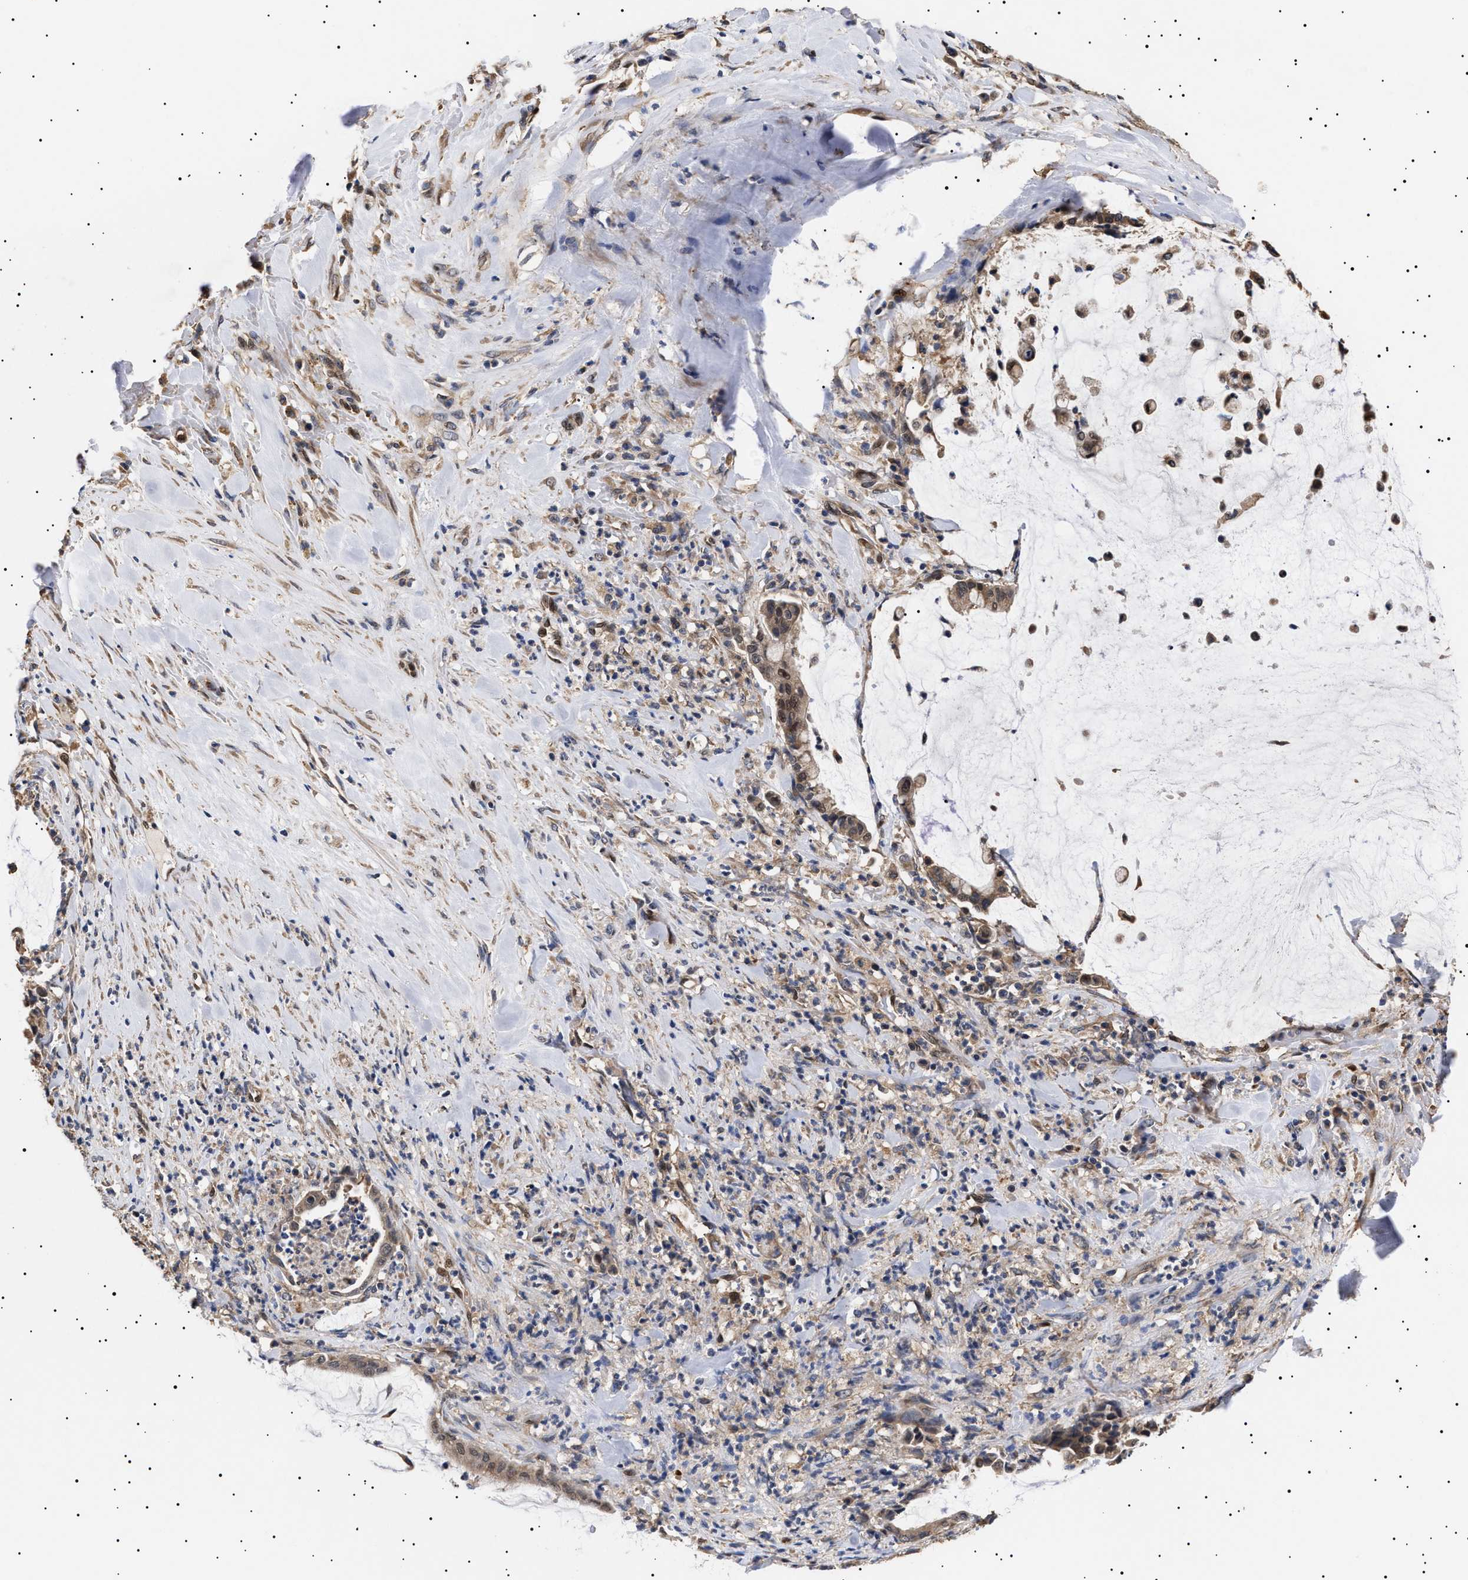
{"staining": {"intensity": "moderate", "quantity": ">75%", "location": "cytoplasmic/membranous"}, "tissue": "pancreatic cancer", "cell_type": "Tumor cells", "image_type": "cancer", "snomed": [{"axis": "morphology", "description": "Adenocarcinoma, NOS"}, {"axis": "topography", "description": "Pancreas"}], "caption": "DAB (3,3'-diaminobenzidine) immunohistochemical staining of human pancreatic adenocarcinoma demonstrates moderate cytoplasmic/membranous protein positivity in about >75% of tumor cells. (brown staining indicates protein expression, while blue staining denotes nuclei).", "gene": "KRBA1", "patient": {"sex": "male", "age": 41}}